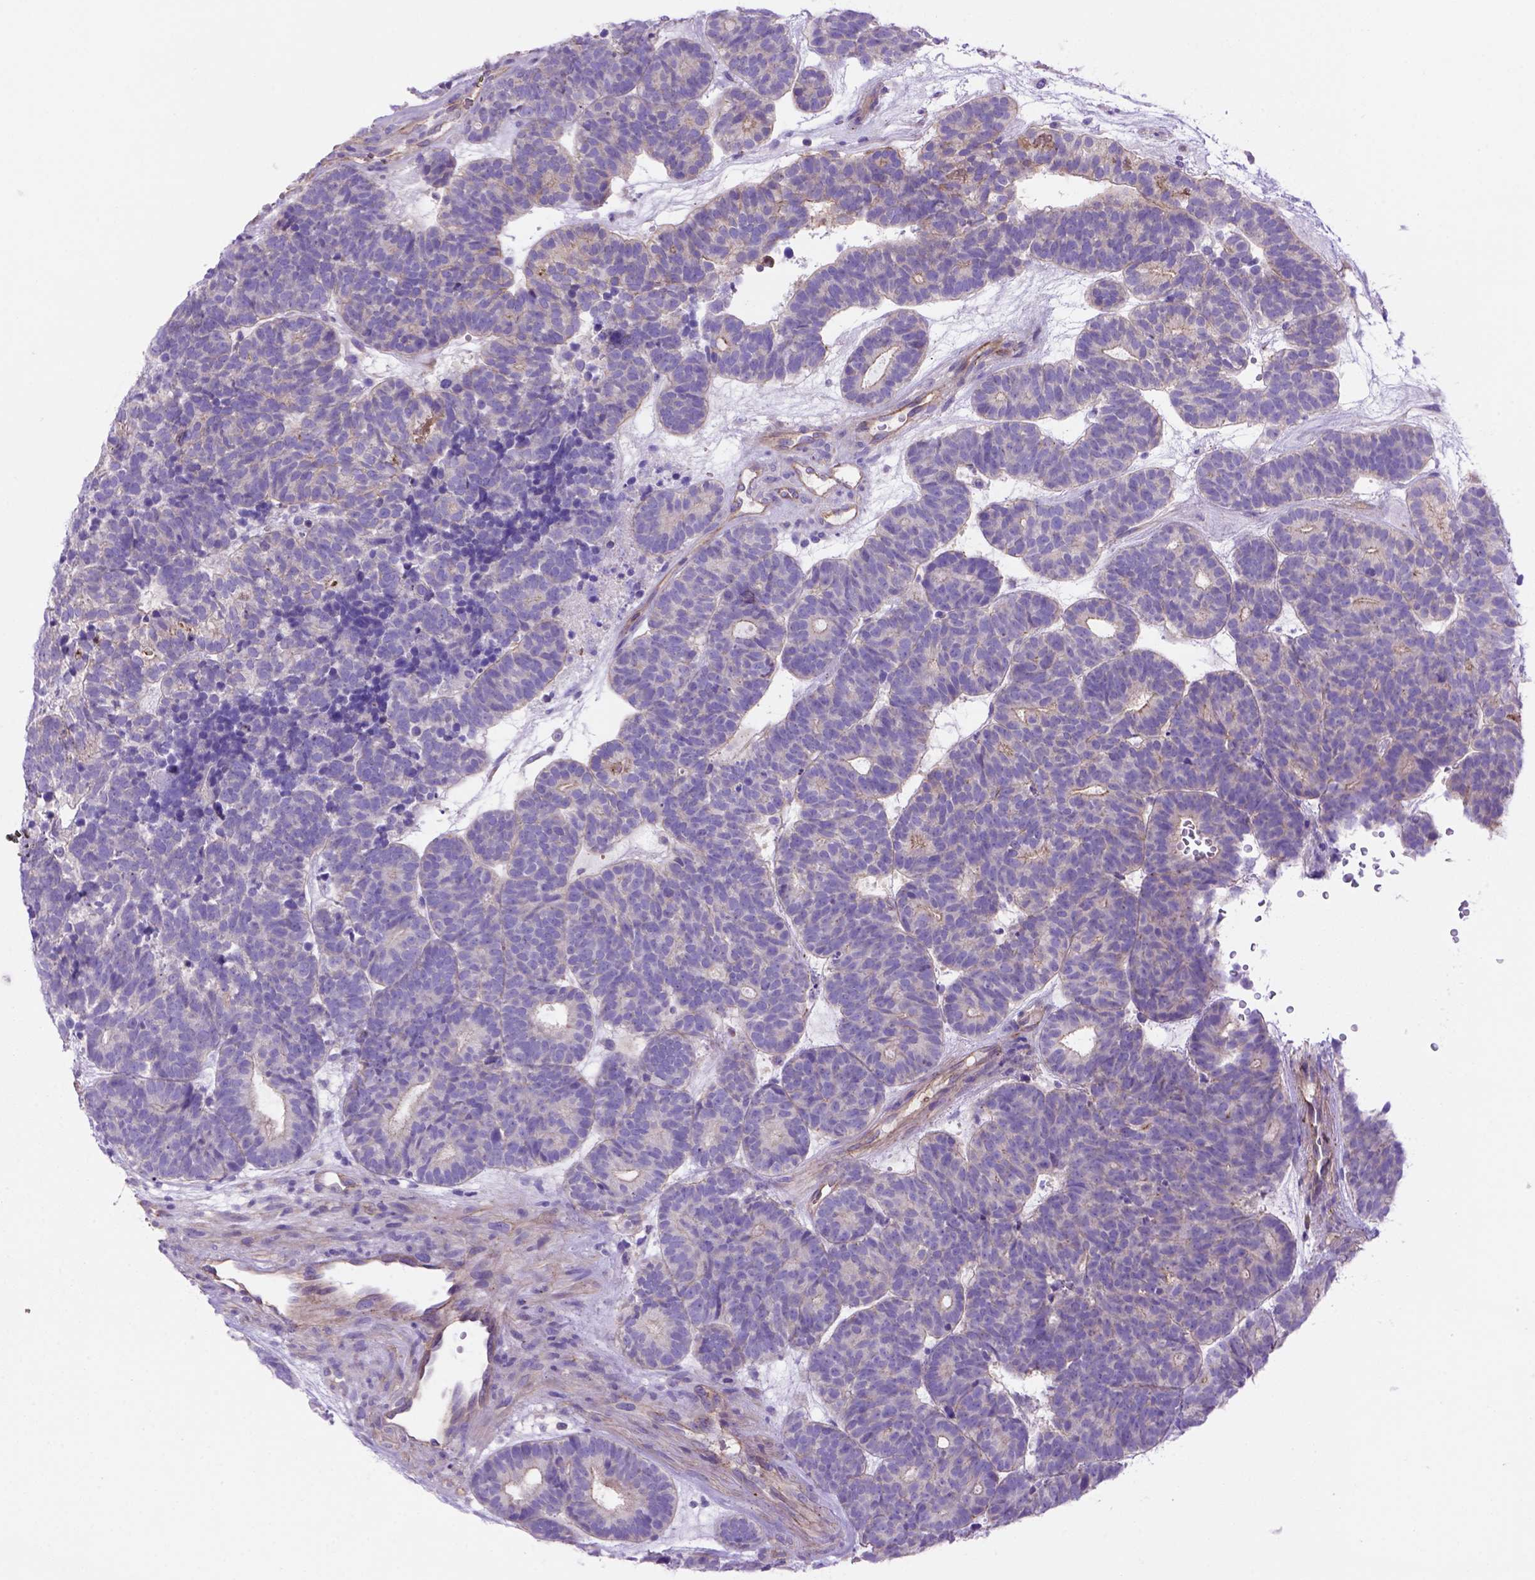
{"staining": {"intensity": "moderate", "quantity": "<25%", "location": "cytoplasmic/membranous"}, "tissue": "head and neck cancer", "cell_type": "Tumor cells", "image_type": "cancer", "snomed": [{"axis": "morphology", "description": "Adenocarcinoma, NOS"}, {"axis": "topography", "description": "Head-Neck"}], "caption": "This is a histology image of immunohistochemistry staining of head and neck cancer (adenocarcinoma), which shows moderate staining in the cytoplasmic/membranous of tumor cells.", "gene": "PEX12", "patient": {"sex": "female", "age": 81}}